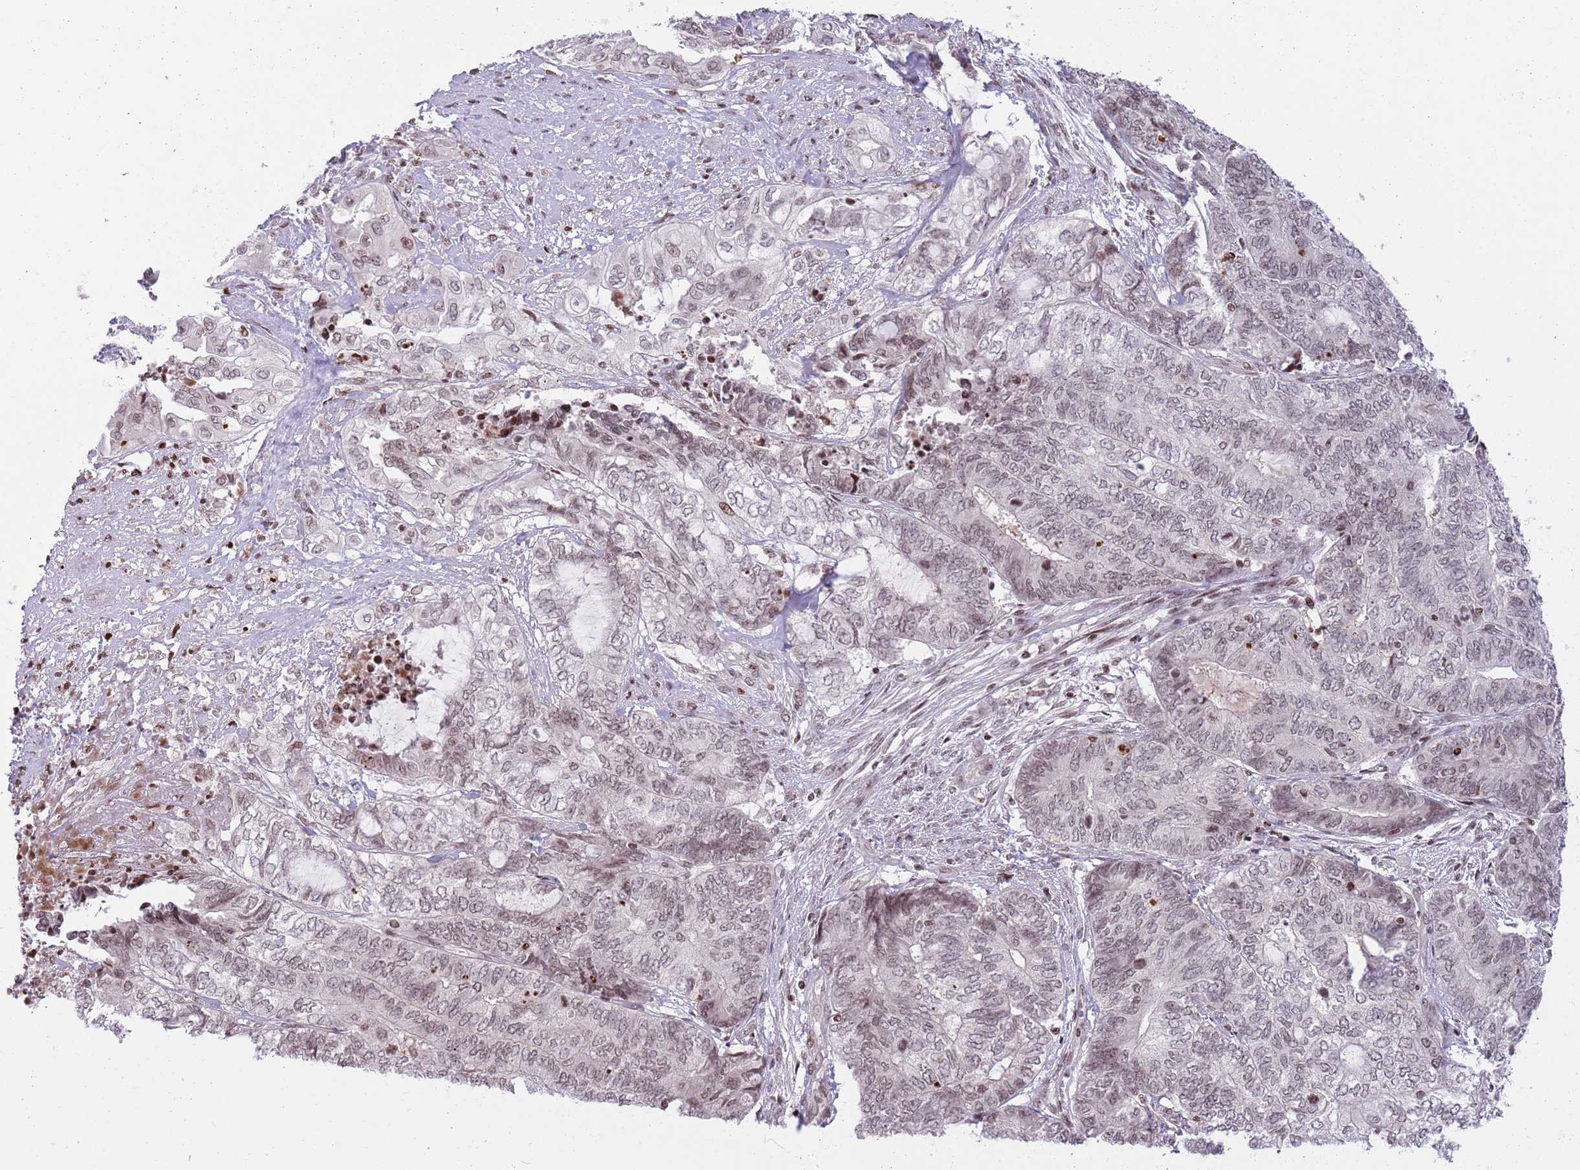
{"staining": {"intensity": "weak", "quantity": "25%-75%", "location": "nuclear"}, "tissue": "endometrial cancer", "cell_type": "Tumor cells", "image_type": "cancer", "snomed": [{"axis": "morphology", "description": "Adenocarcinoma, NOS"}, {"axis": "topography", "description": "Uterus"}, {"axis": "topography", "description": "Endometrium"}], "caption": "This is an image of immunohistochemistry staining of endometrial cancer, which shows weak positivity in the nuclear of tumor cells.", "gene": "SH3RF3", "patient": {"sex": "female", "age": 70}}